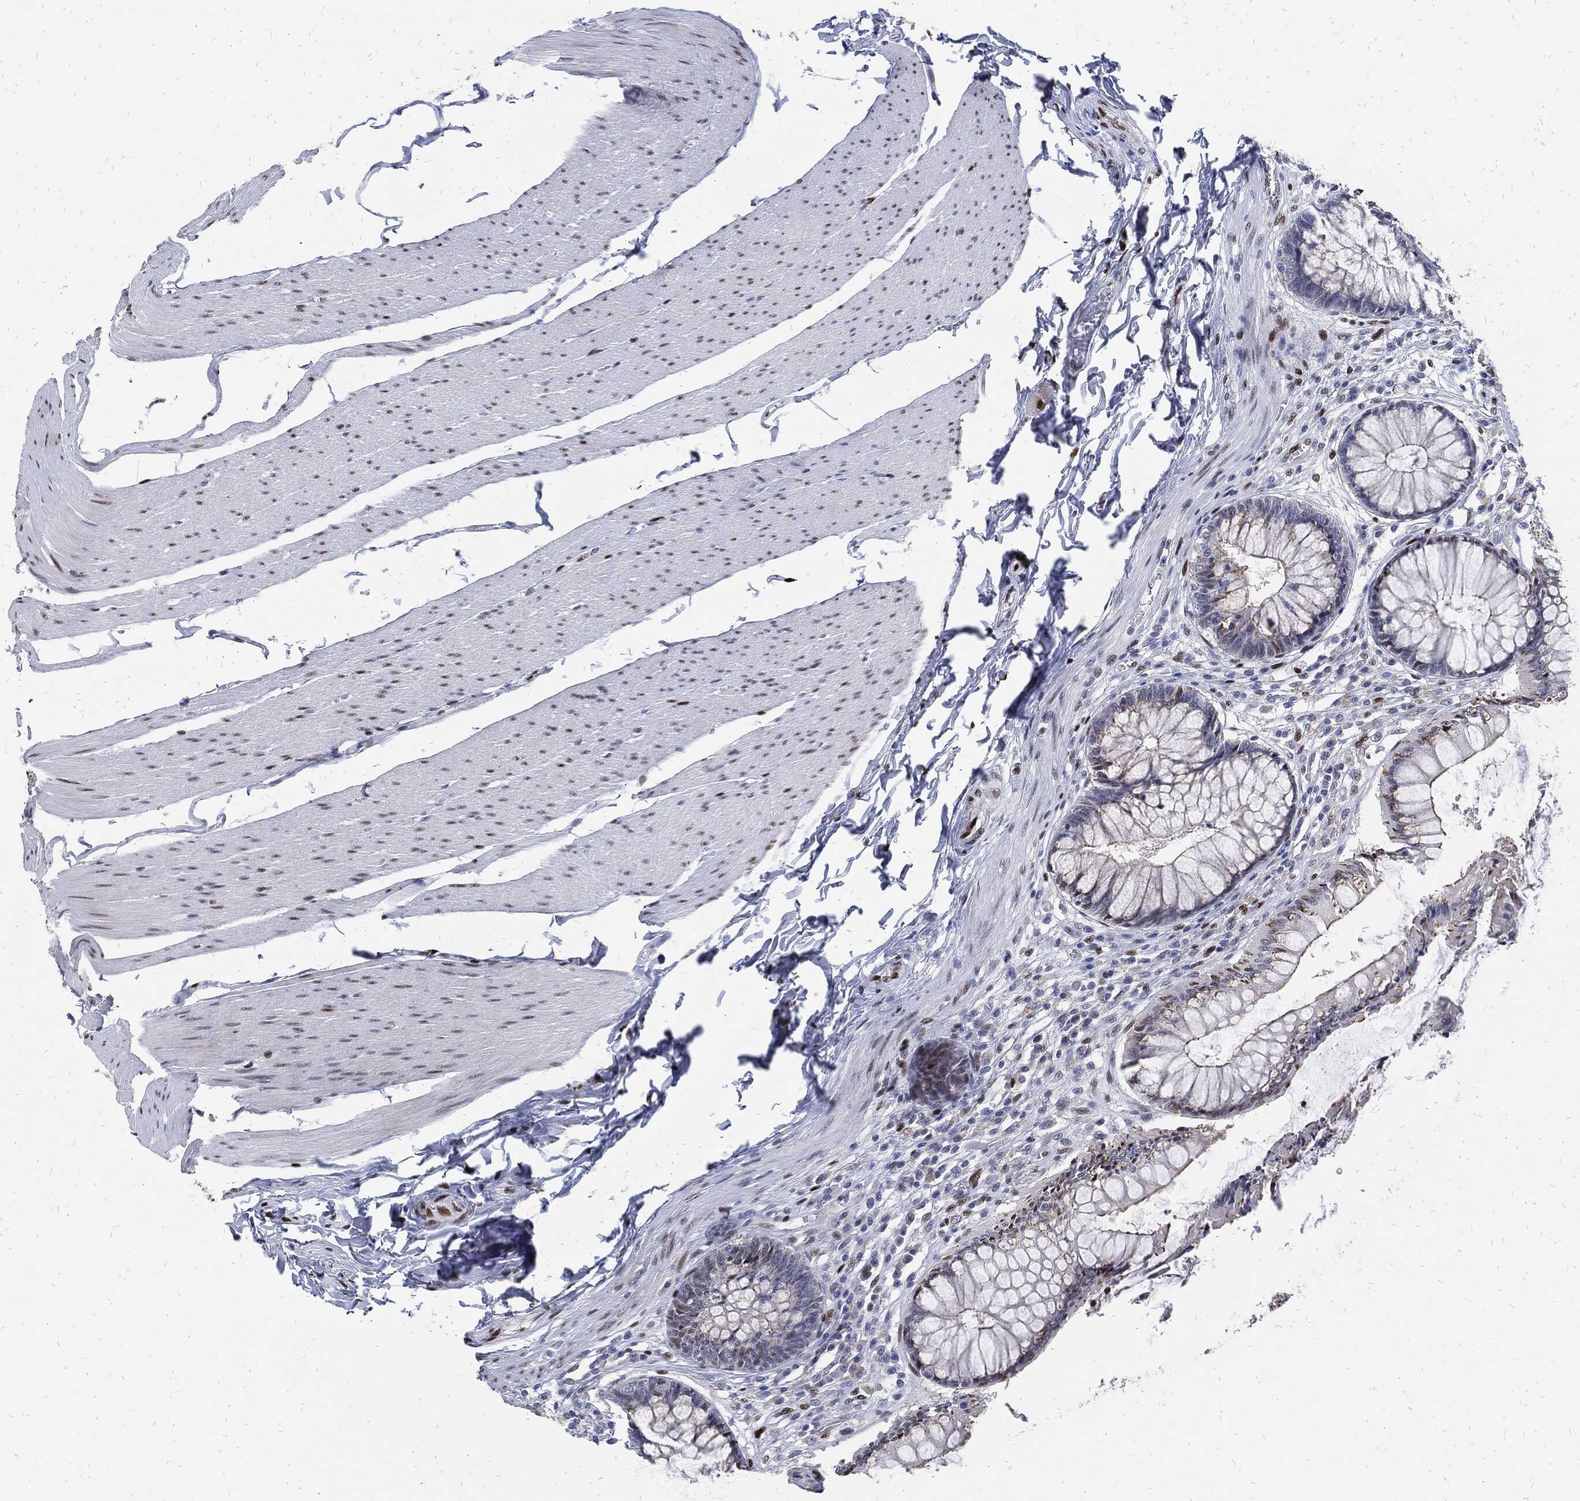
{"staining": {"intensity": "strong", "quantity": ">75%", "location": "nuclear"}, "tissue": "rectum", "cell_type": "Glandular cells", "image_type": "normal", "snomed": [{"axis": "morphology", "description": "Normal tissue, NOS"}, {"axis": "topography", "description": "Rectum"}], "caption": "Unremarkable rectum displays strong nuclear positivity in approximately >75% of glandular cells, visualized by immunohistochemistry. (brown staining indicates protein expression, while blue staining denotes nuclei).", "gene": "JUN", "patient": {"sex": "female", "age": 58}}